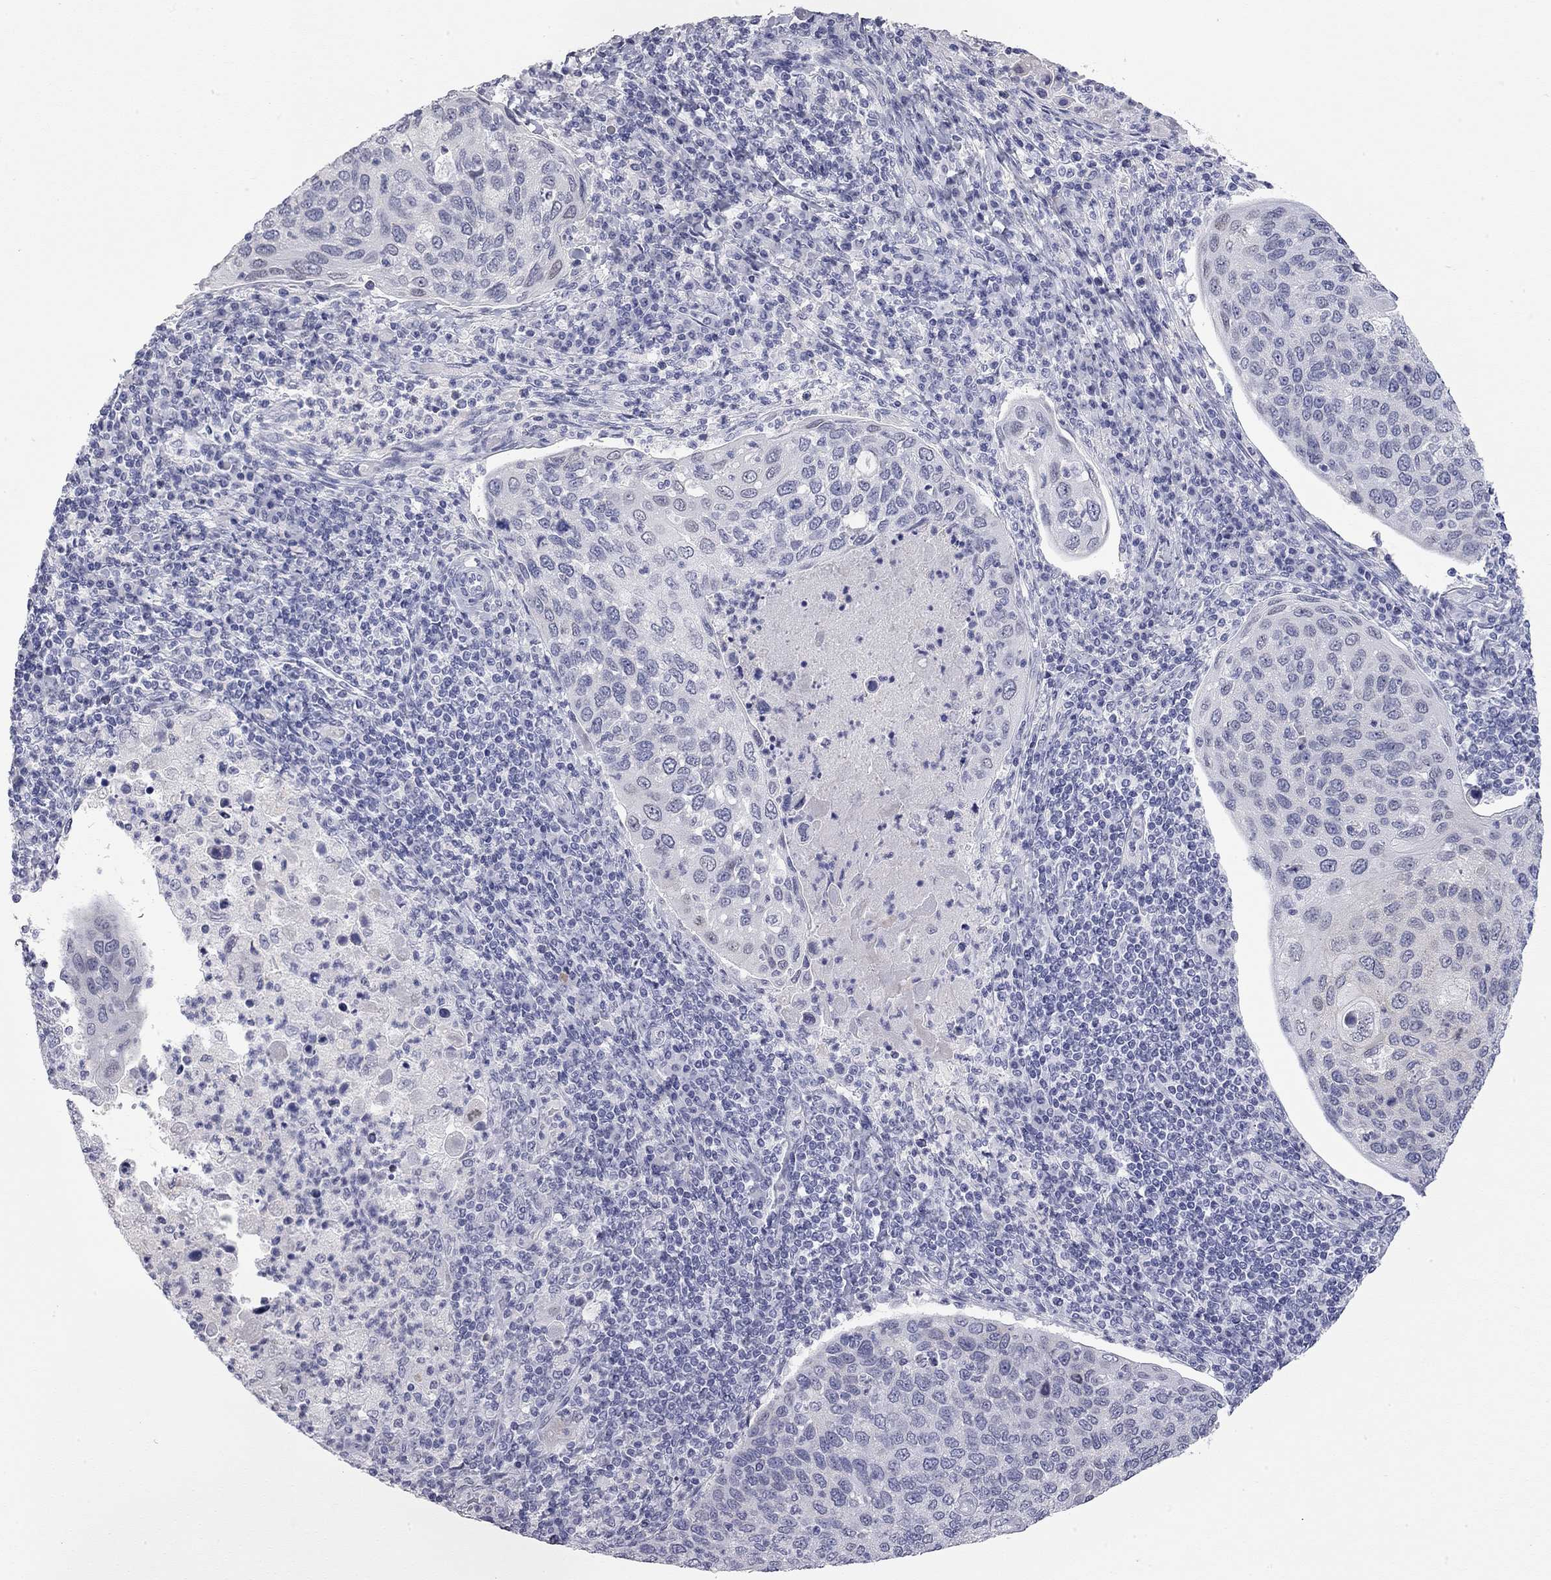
{"staining": {"intensity": "negative", "quantity": "none", "location": "none"}, "tissue": "cervical cancer", "cell_type": "Tumor cells", "image_type": "cancer", "snomed": [{"axis": "morphology", "description": "Squamous cell carcinoma, NOS"}, {"axis": "topography", "description": "Cervix"}], "caption": "There is no significant positivity in tumor cells of cervical squamous cell carcinoma.", "gene": "AK8", "patient": {"sex": "female", "age": 54}}